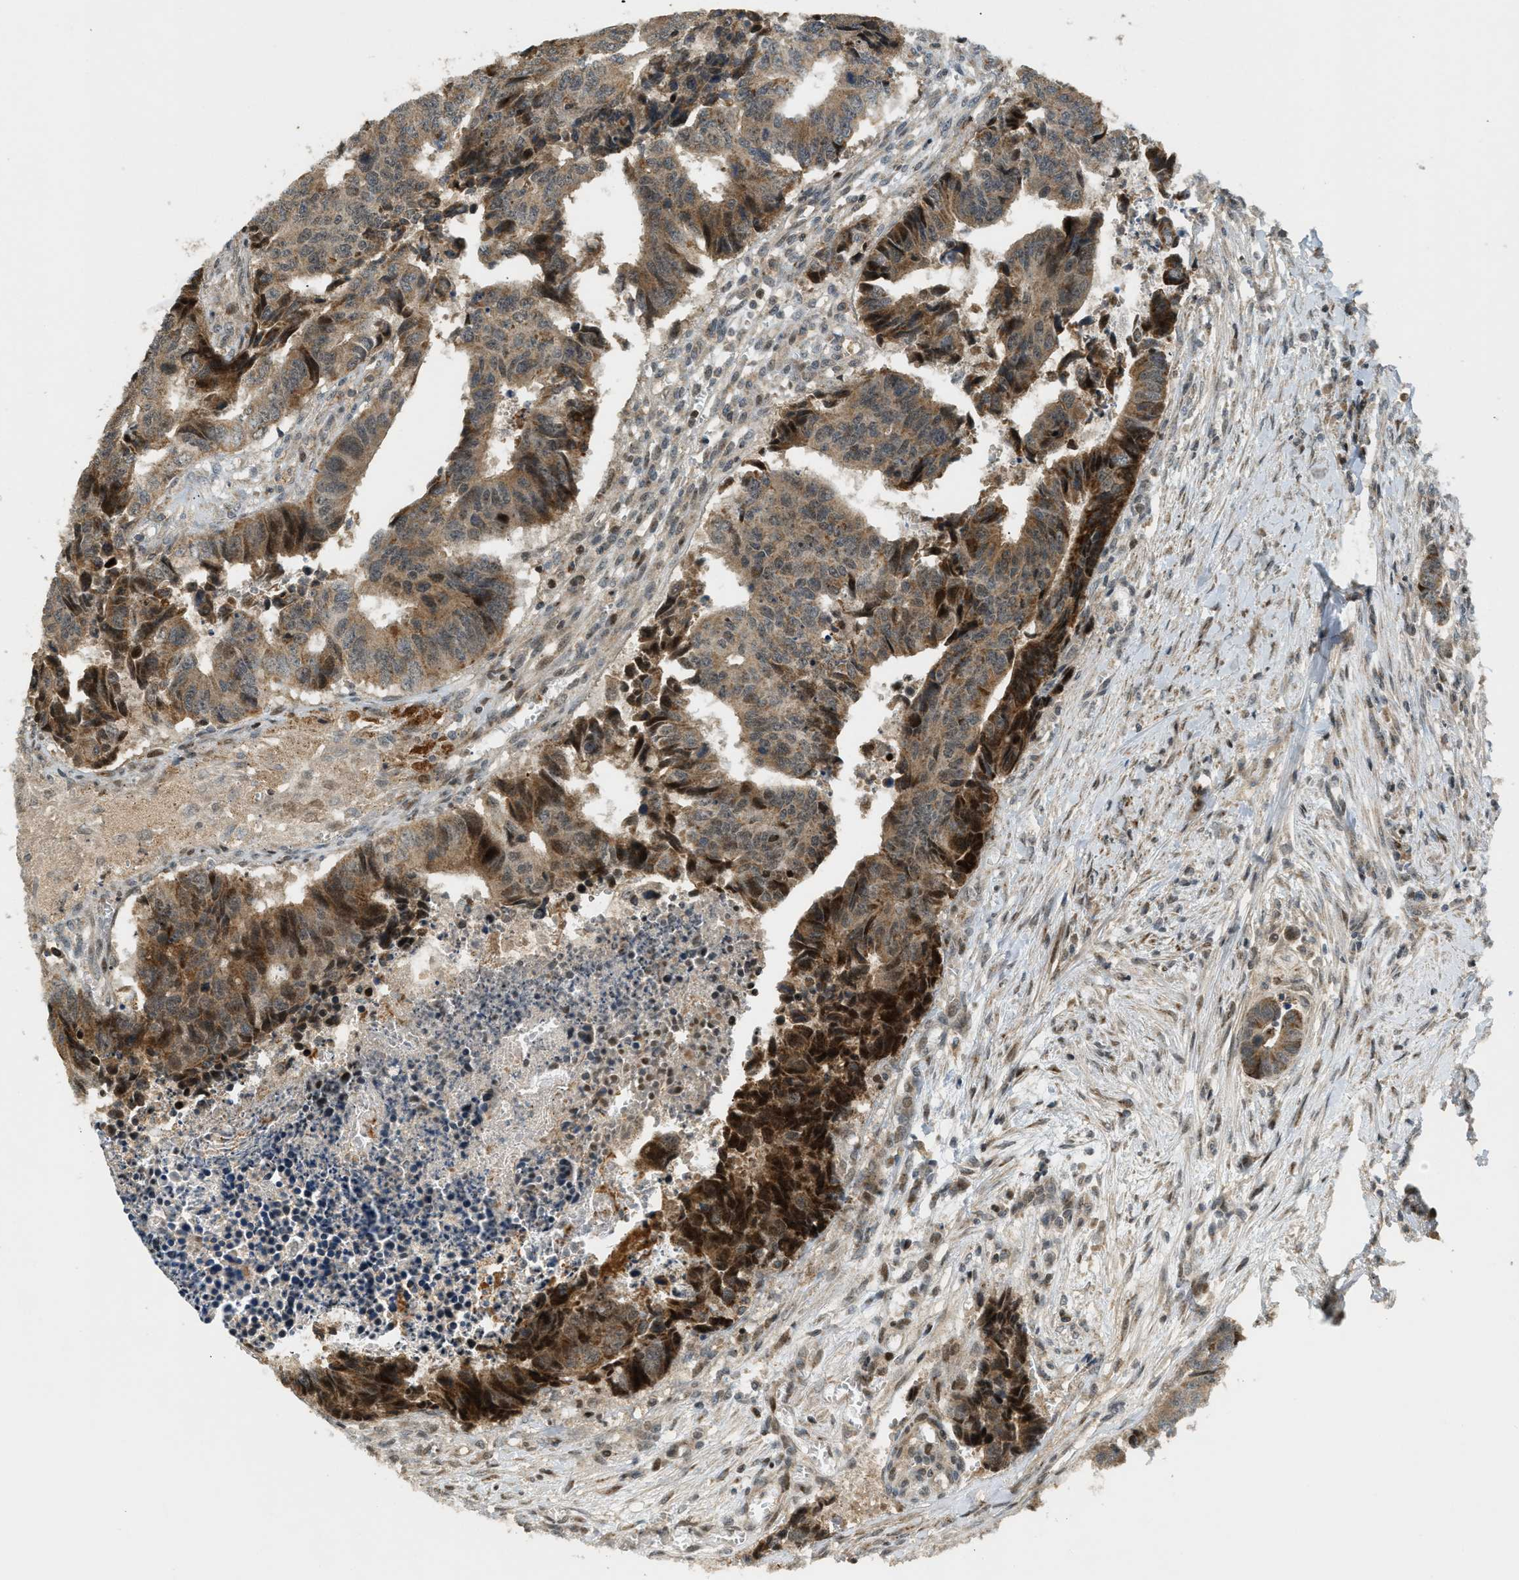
{"staining": {"intensity": "moderate", "quantity": ">75%", "location": "cytoplasmic/membranous"}, "tissue": "colorectal cancer", "cell_type": "Tumor cells", "image_type": "cancer", "snomed": [{"axis": "morphology", "description": "Adenocarcinoma, NOS"}, {"axis": "topography", "description": "Rectum"}], "caption": "About >75% of tumor cells in human adenocarcinoma (colorectal) demonstrate moderate cytoplasmic/membranous protein staining as visualized by brown immunohistochemical staining.", "gene": "TRAPPC14", "patient": {"sex": "male", "age": 84}}